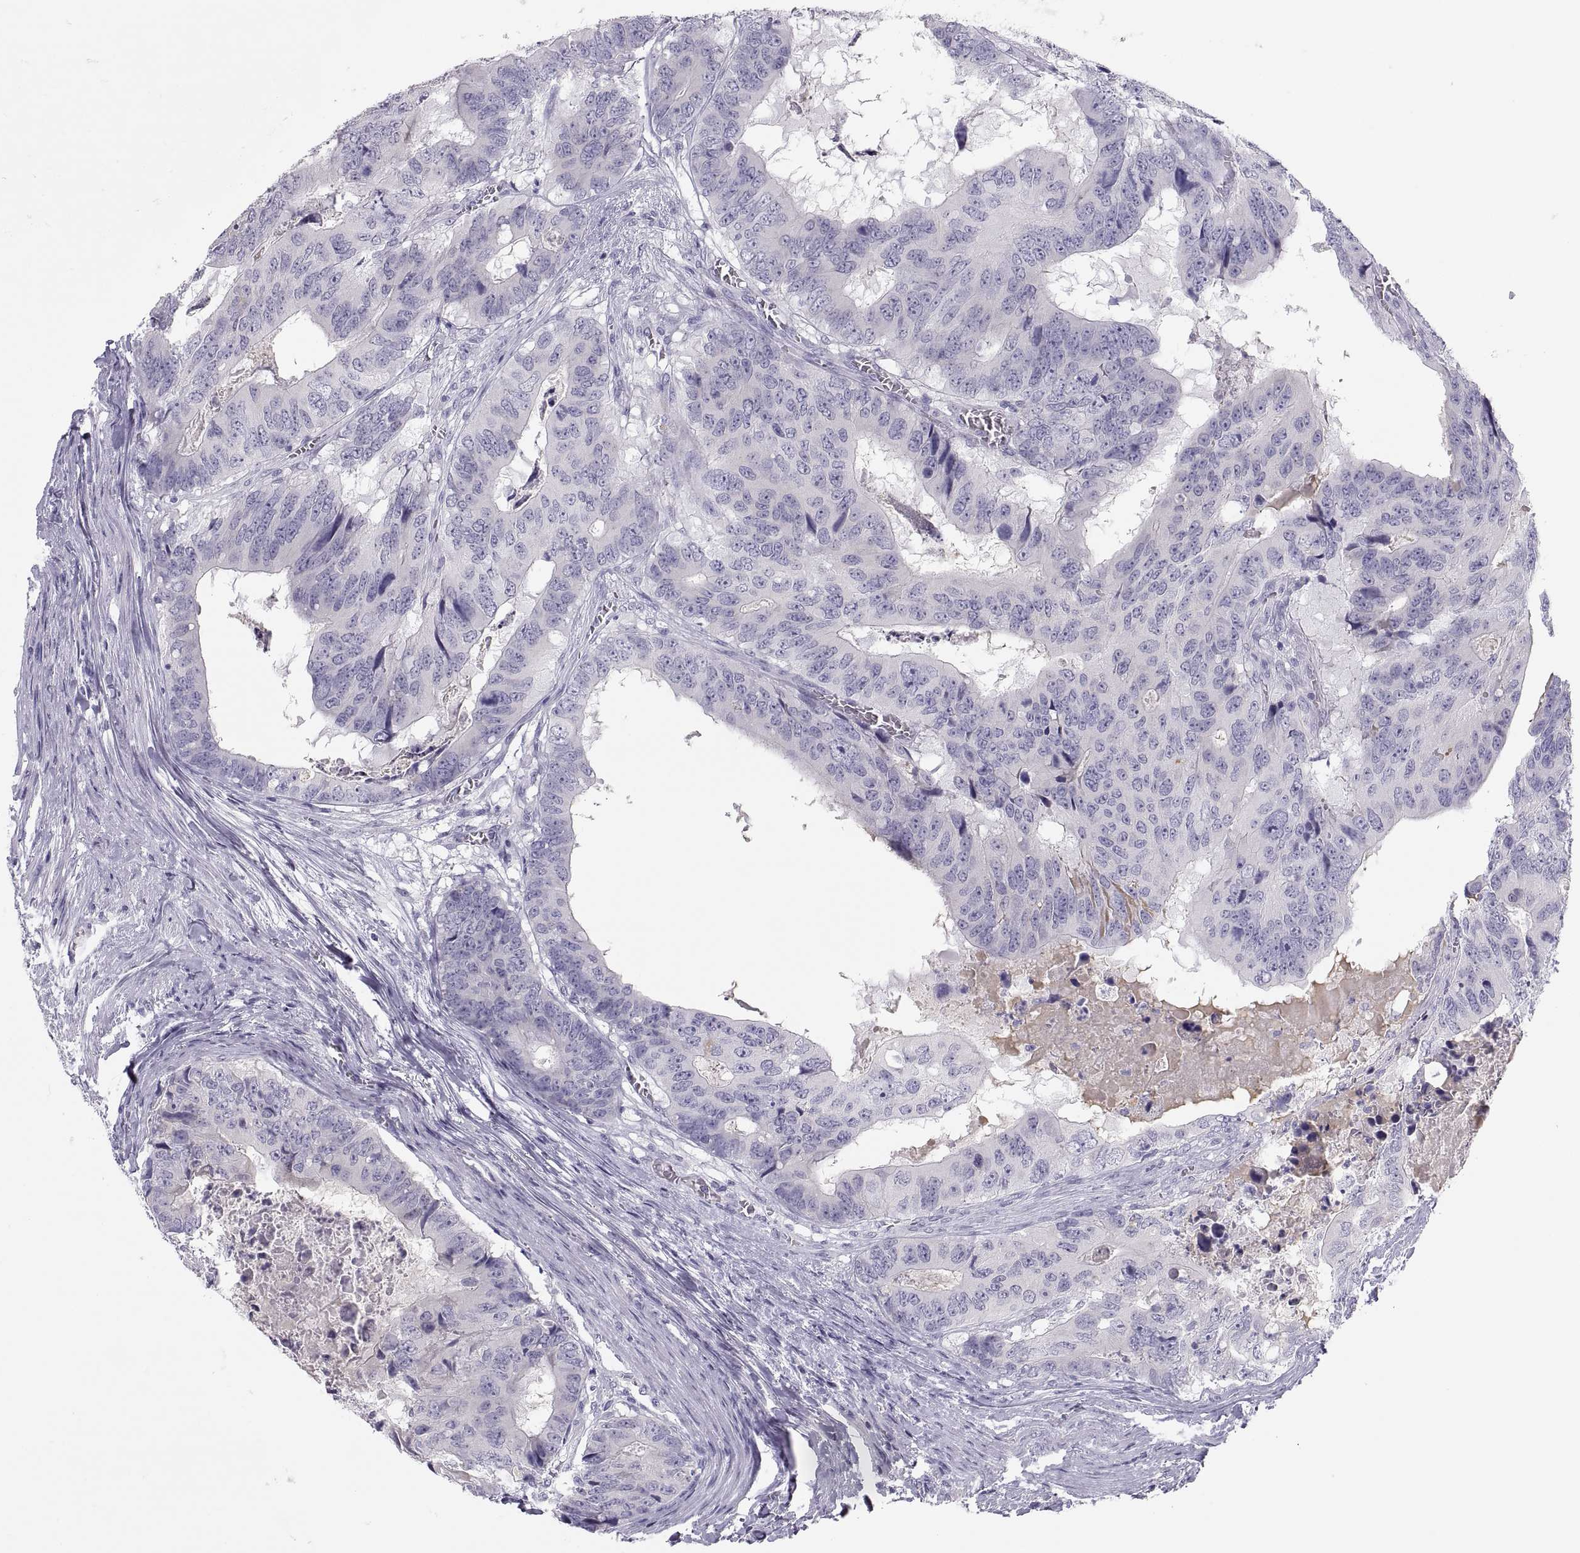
{"staining": {"intensity": "negative", "quantity": "none", "location": "none"}, "tissue": "colorectal cancer", "cell_type": "Tumor cells", "image_type": "cancer", "snomed": [{"axis": "morphology", "description": "Adenocarcinoma, NOS"}, {"axis": "topography", "description": "Colon"}], "caption": "This is a histopathology image of immunohistochemistry (IHC) staining of colorectal adenocarcinoma, which shows no staining in tumor cells. (Brightfield microscopy of DAB immunohistochemistry at high magnification).", "gene": "MAGEB2", "patient": {"sex": "male", "age": 79}}